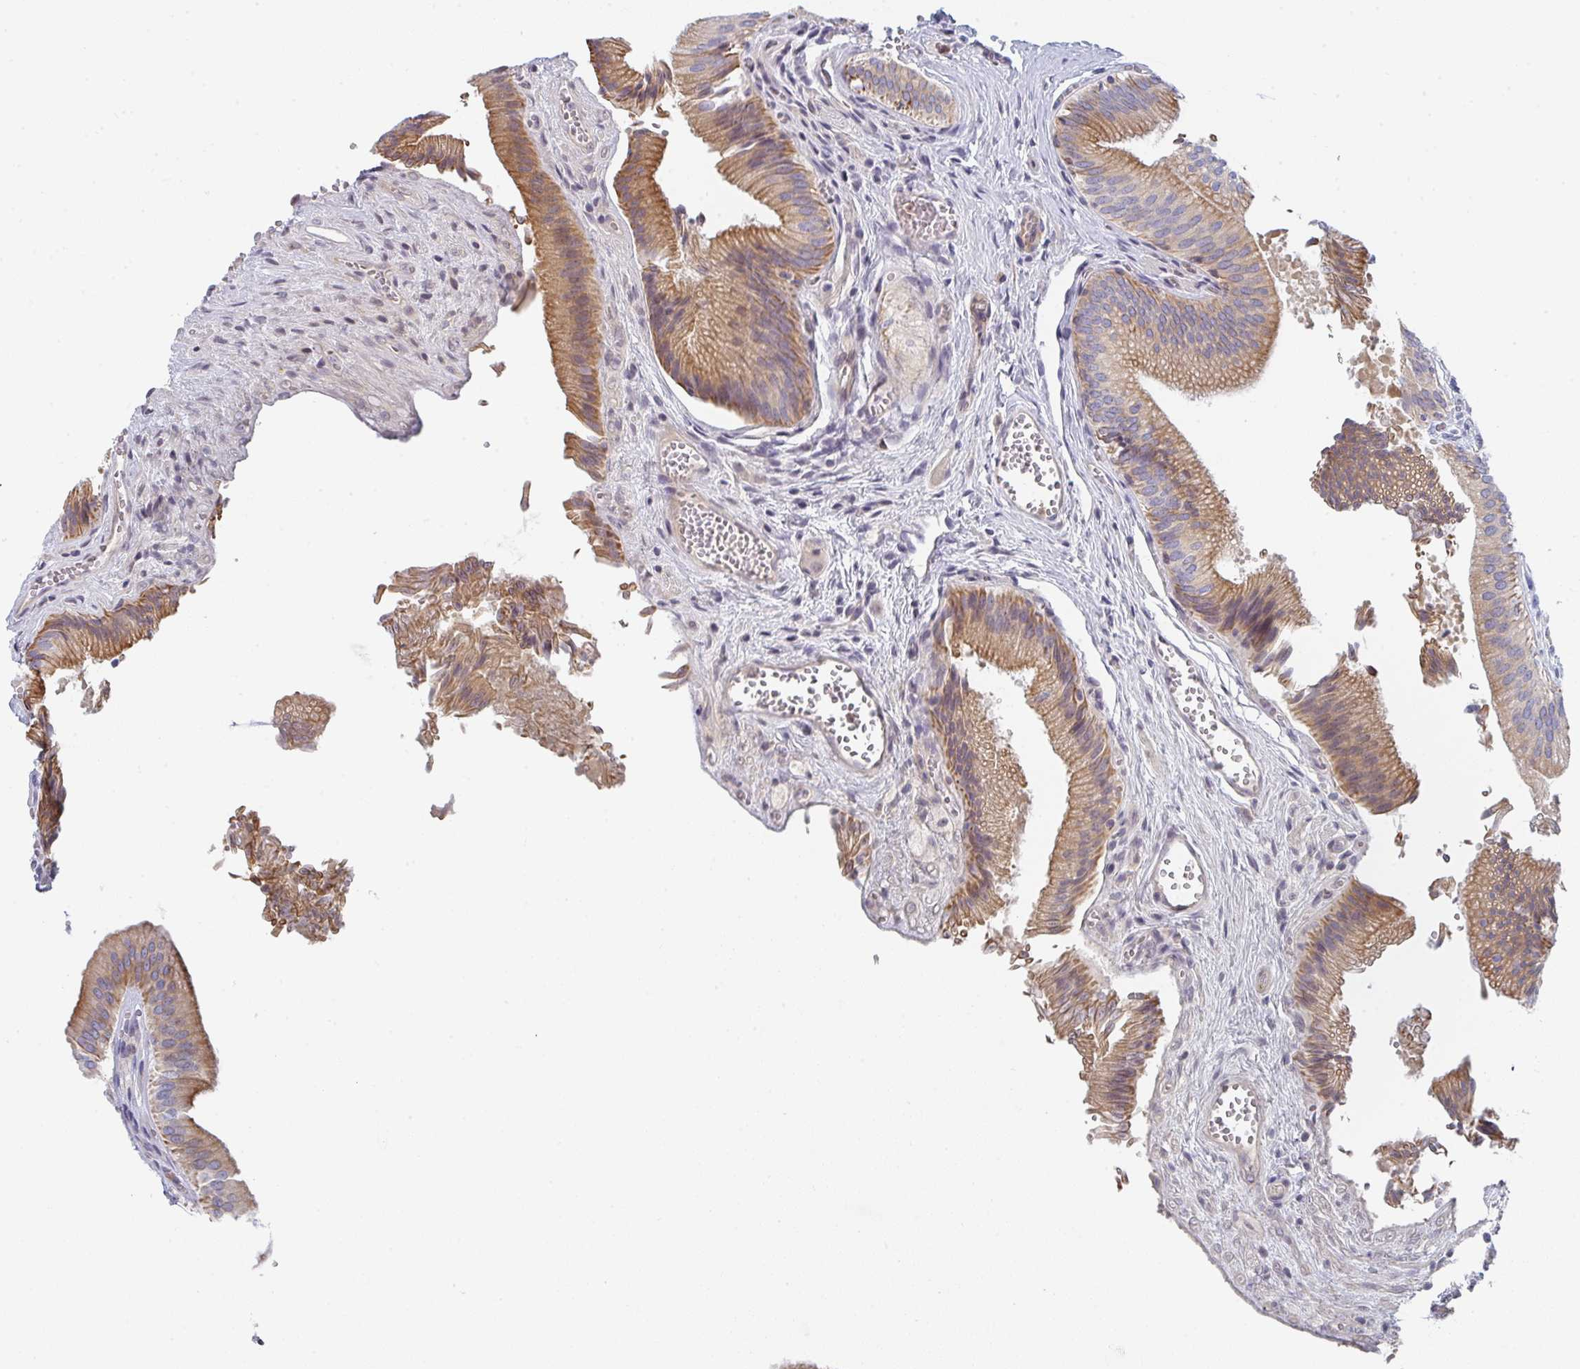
{"staining": {"intensity": "moderate", "quantity": ">75%", "location": "cytoplasmic/membranous"}, "tissue": "gallbladder", "cell_type": "Glandular cells", "image_type": "normal", "snomed": [{"axis": "morphology", "description": "Normal tissue, NOS"}, {"axis": "topography", "description": "Gallbladder"}], "caption": "This is an image of immunohistochemistry (IHC) staining of unremarkable gallbladder, which shows moderate positivity in the cytoplasmic/membranous of glandular cells.", "gene": "KLHL33", "patient": {"sex": "male", "age": 17}}